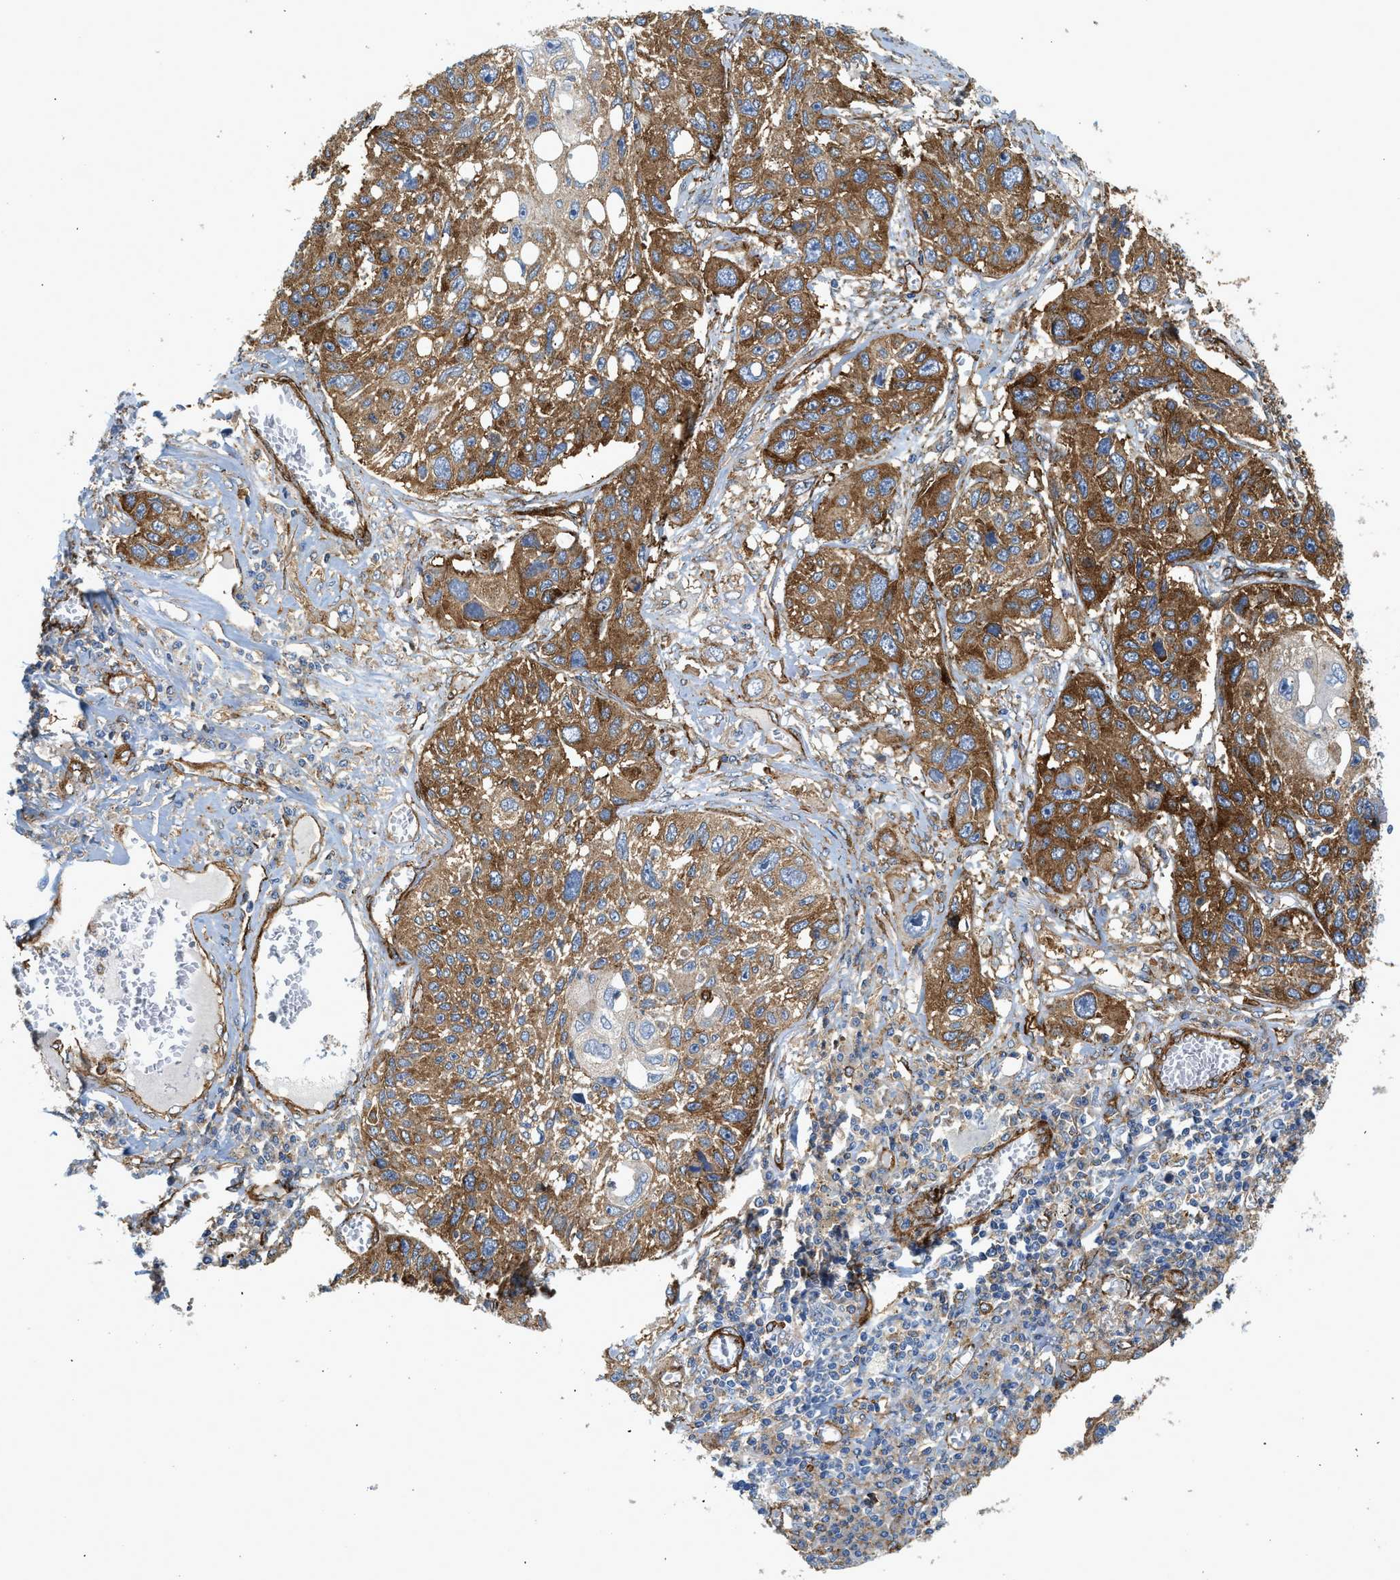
{"staining": {"intensity": "moderate", "quantity": ">75%", "location": "cytoplasmic/membranous"}, "tissue": "lung cancer", "cell_type": "Tumor cells", "image_type": "cancer", "snomed": [{"axis": "morphology", "description": "Squamous cell carcinoma, NOS"}, {"axis": "topography", "description": "Lung"}], "caption": "About >75% of tumor cells in human squamous cell carcinoma (lung) show moderate cytoplasmic/membranous protein staining as visualized by brown immunohistochemical staining.", "gene": "HIP1", "patient": {"sex": "male", "age": 71}}